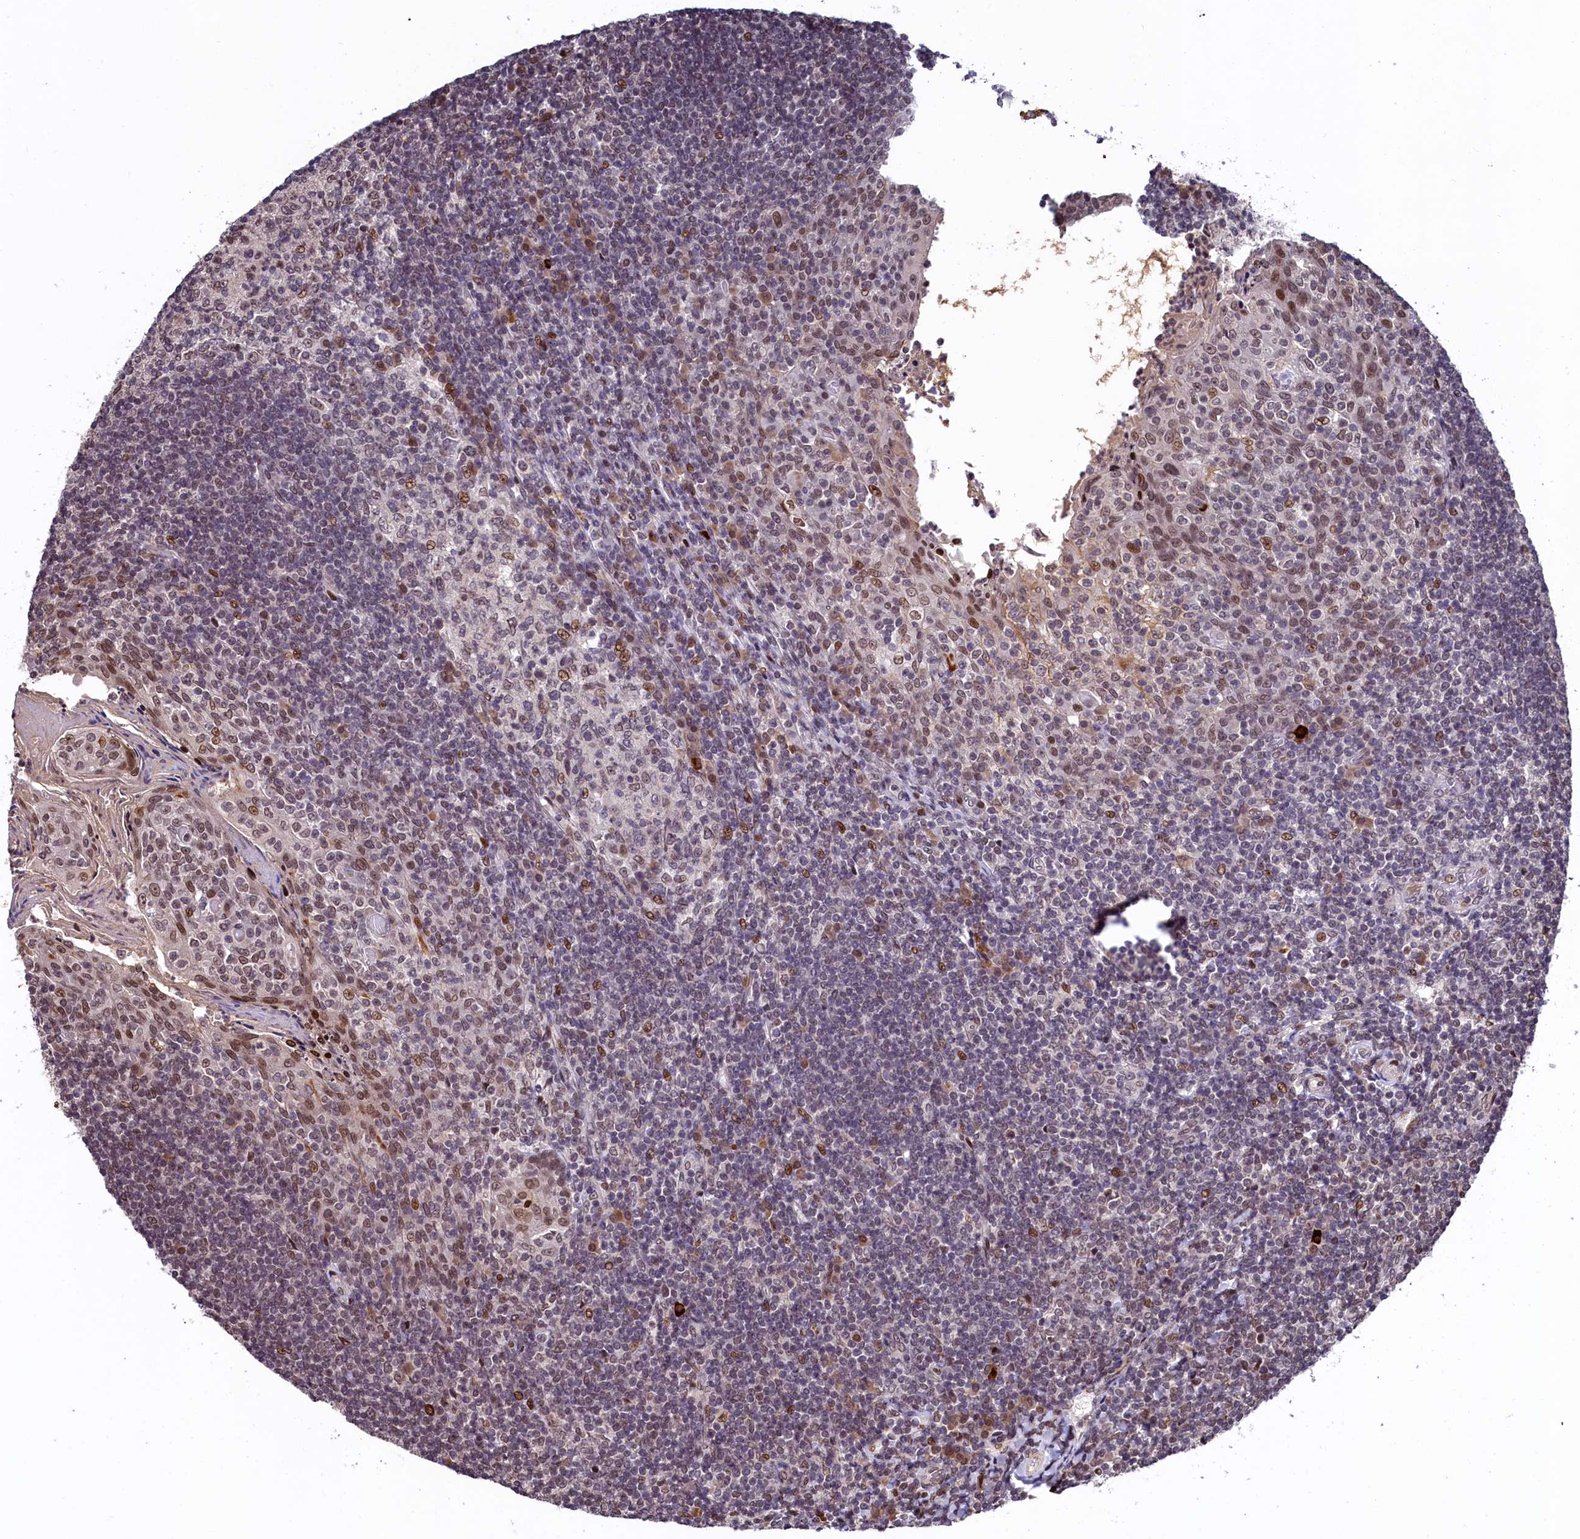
{"staining": {"intensity": "weak", "quantity": "25%-75%", "location": "nuclear"}, "tissue": "tonsil", "cell_type": "Germinal center cells", "image_type": "normal", "snomed": [{"axis": "morphology", "description": "Normal tissue, NOS"}, {"axis": "topography", "description": "Tonsil"}], "caption": "Protein staining reveals weak nuclear expression in approximately 25%-75% of germinal center cells in benign tonsil. (IHC, brightfield microscopy, high magnification).", "gene": "FAM217B", "patient": {"sex": "female", "age": 10}}